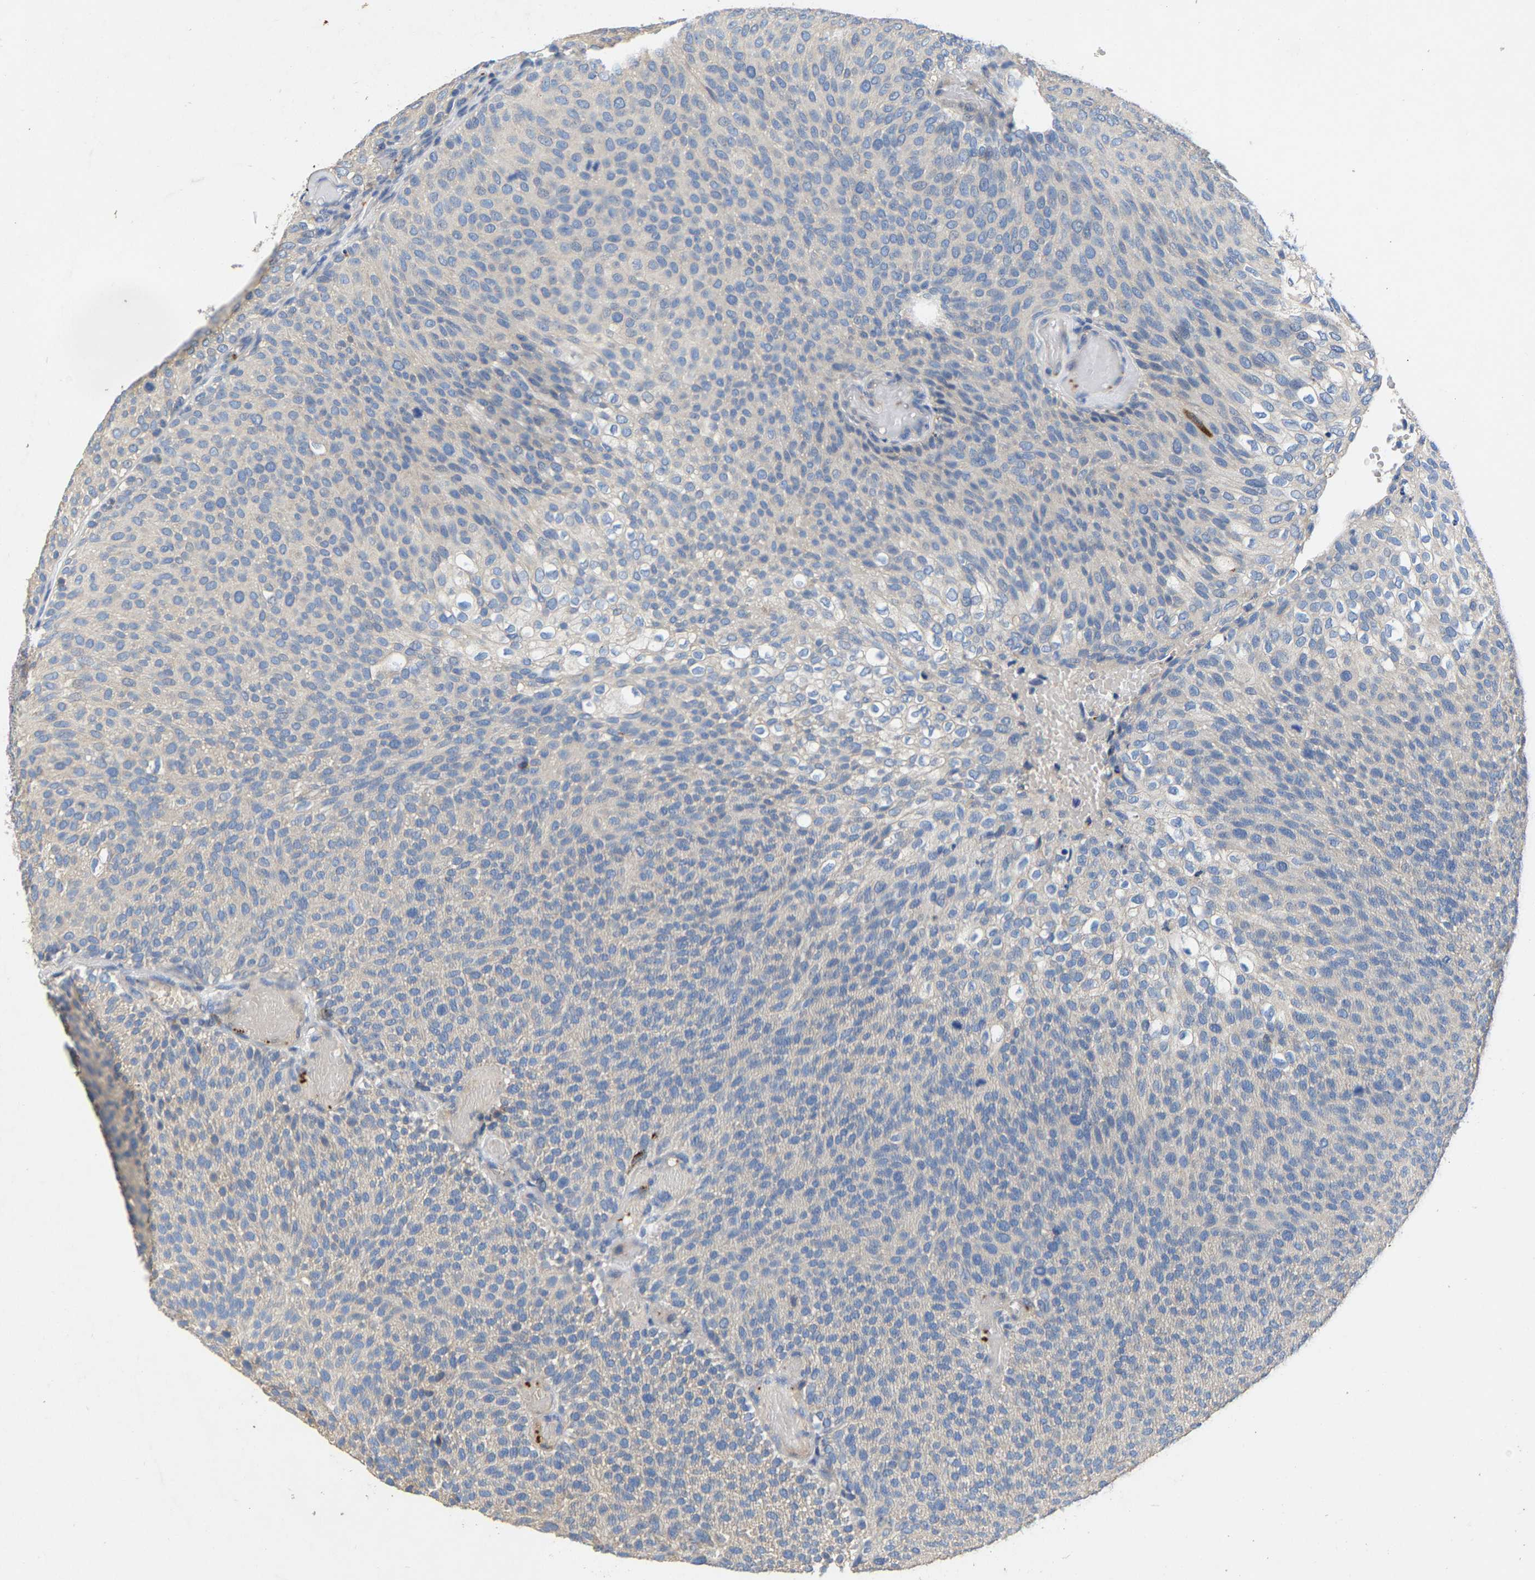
{"staining": {"intensity": "negative", "quantity": "none", "location": "none"}, "tissue": "urothelial cancer", "cell_type": "Tumor cells", "image_type": "cancer", "snomed": [{"axis": "morphology", "description": "Urothelial carcinoma, Low grade"}, {"axis": "topography", "description": "Urinary bladder"}], "caption": "Histopathology image shows no protein positivity in tumor cells of urothelial cancer tissue.", "gene": "CCDC171", "patient": {"sex": "male", "age": 78}}